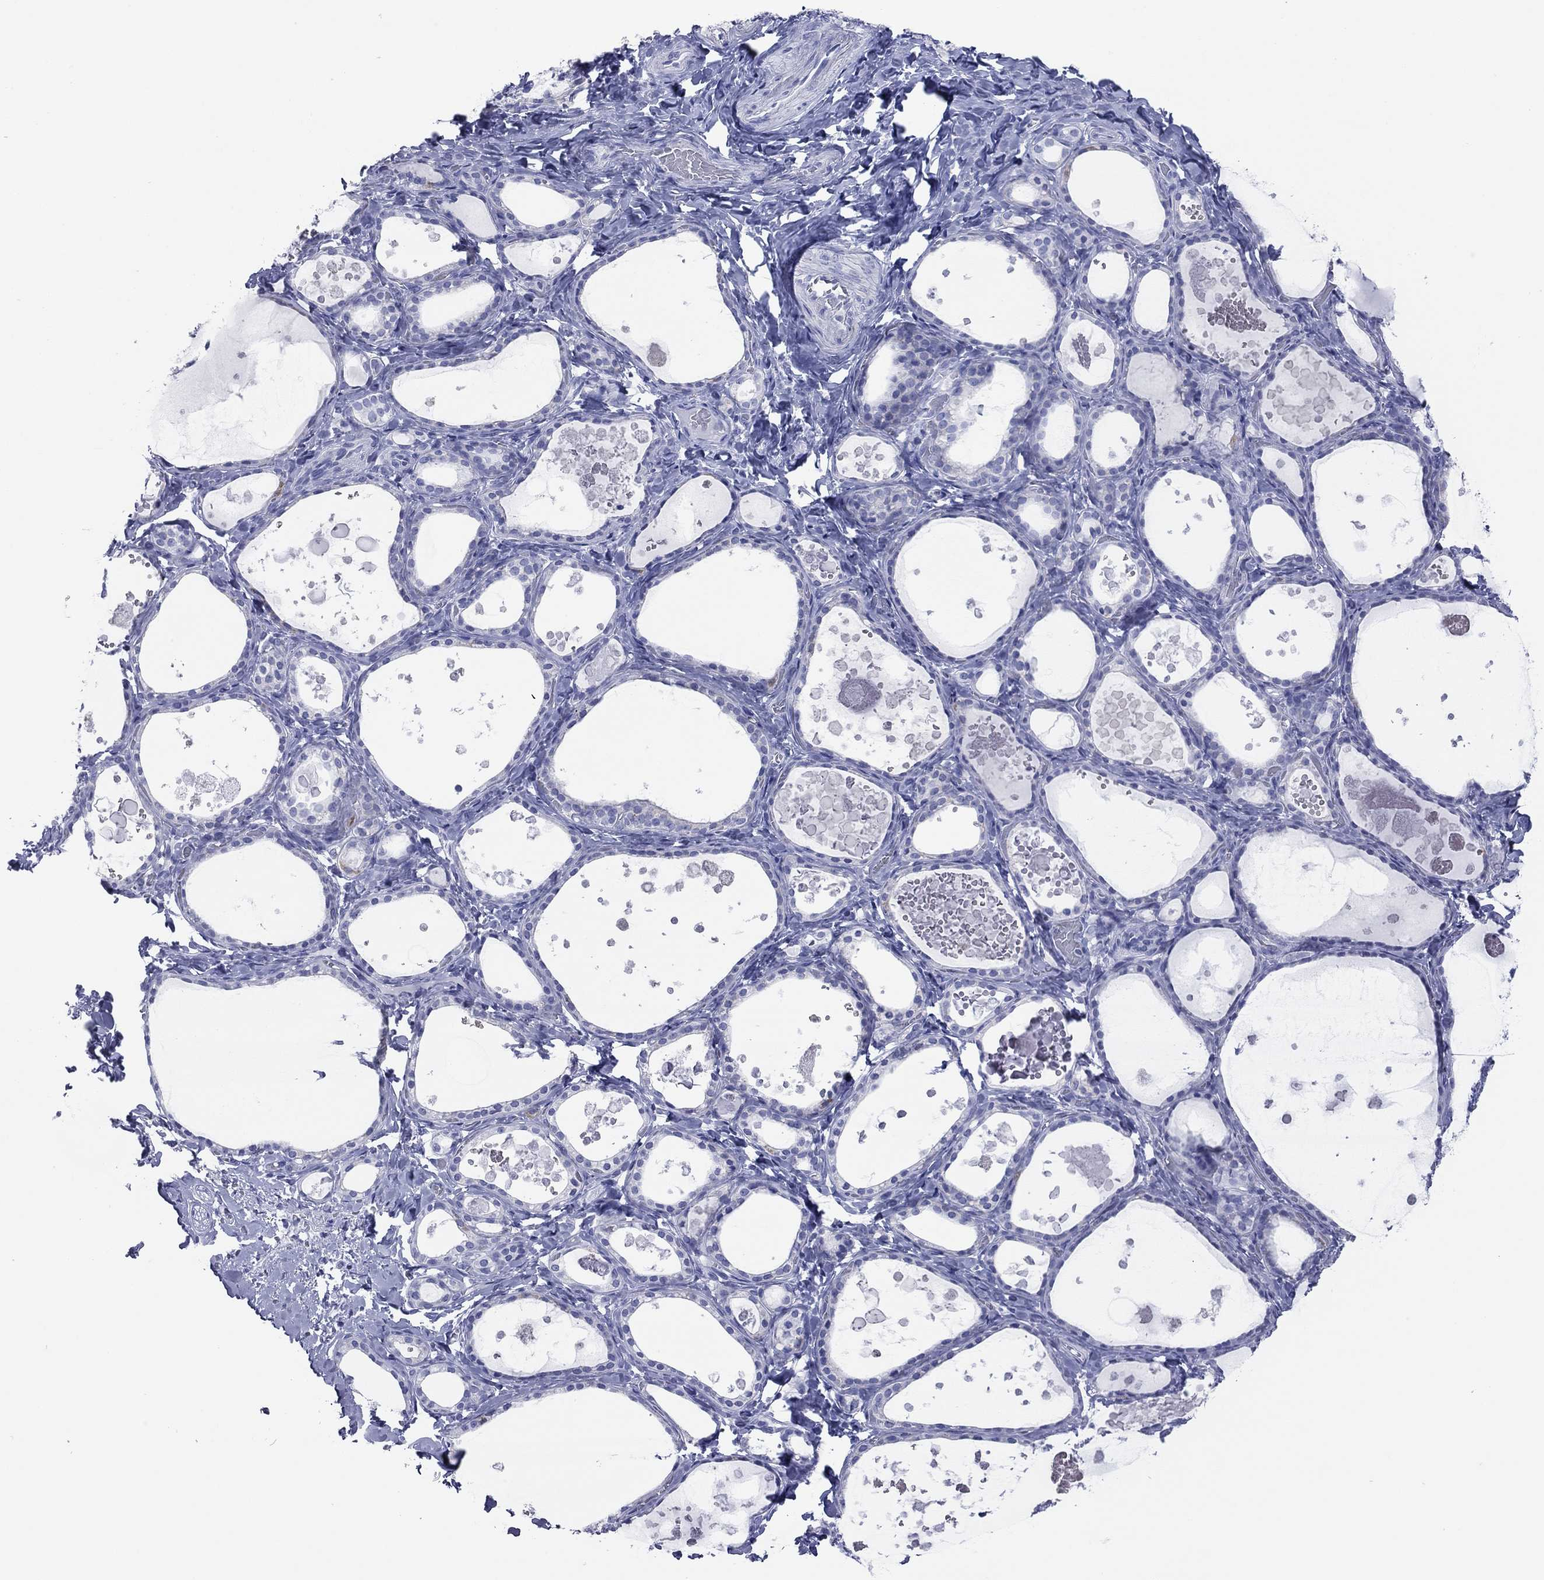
{"staining": {"intensity": "negative", "quantity": "none", "location": "none"}, "tissue": "thyroid gland", "cell_type": "Glandular cells", "image_type": "normal", "snomed": [{"axis": "morphology", "description": "Normal tissue, NOS"}, {"axis": "topography", "description": "Thyroid gland"}], "caption": "This is a histopathology image of immunohistochemistry (IHC) staining of unremarkable thyroid gland, which shows no expression in glandular cells.", "gene": "VSIG10", "patient": {"sex": "female", "age": 56}}